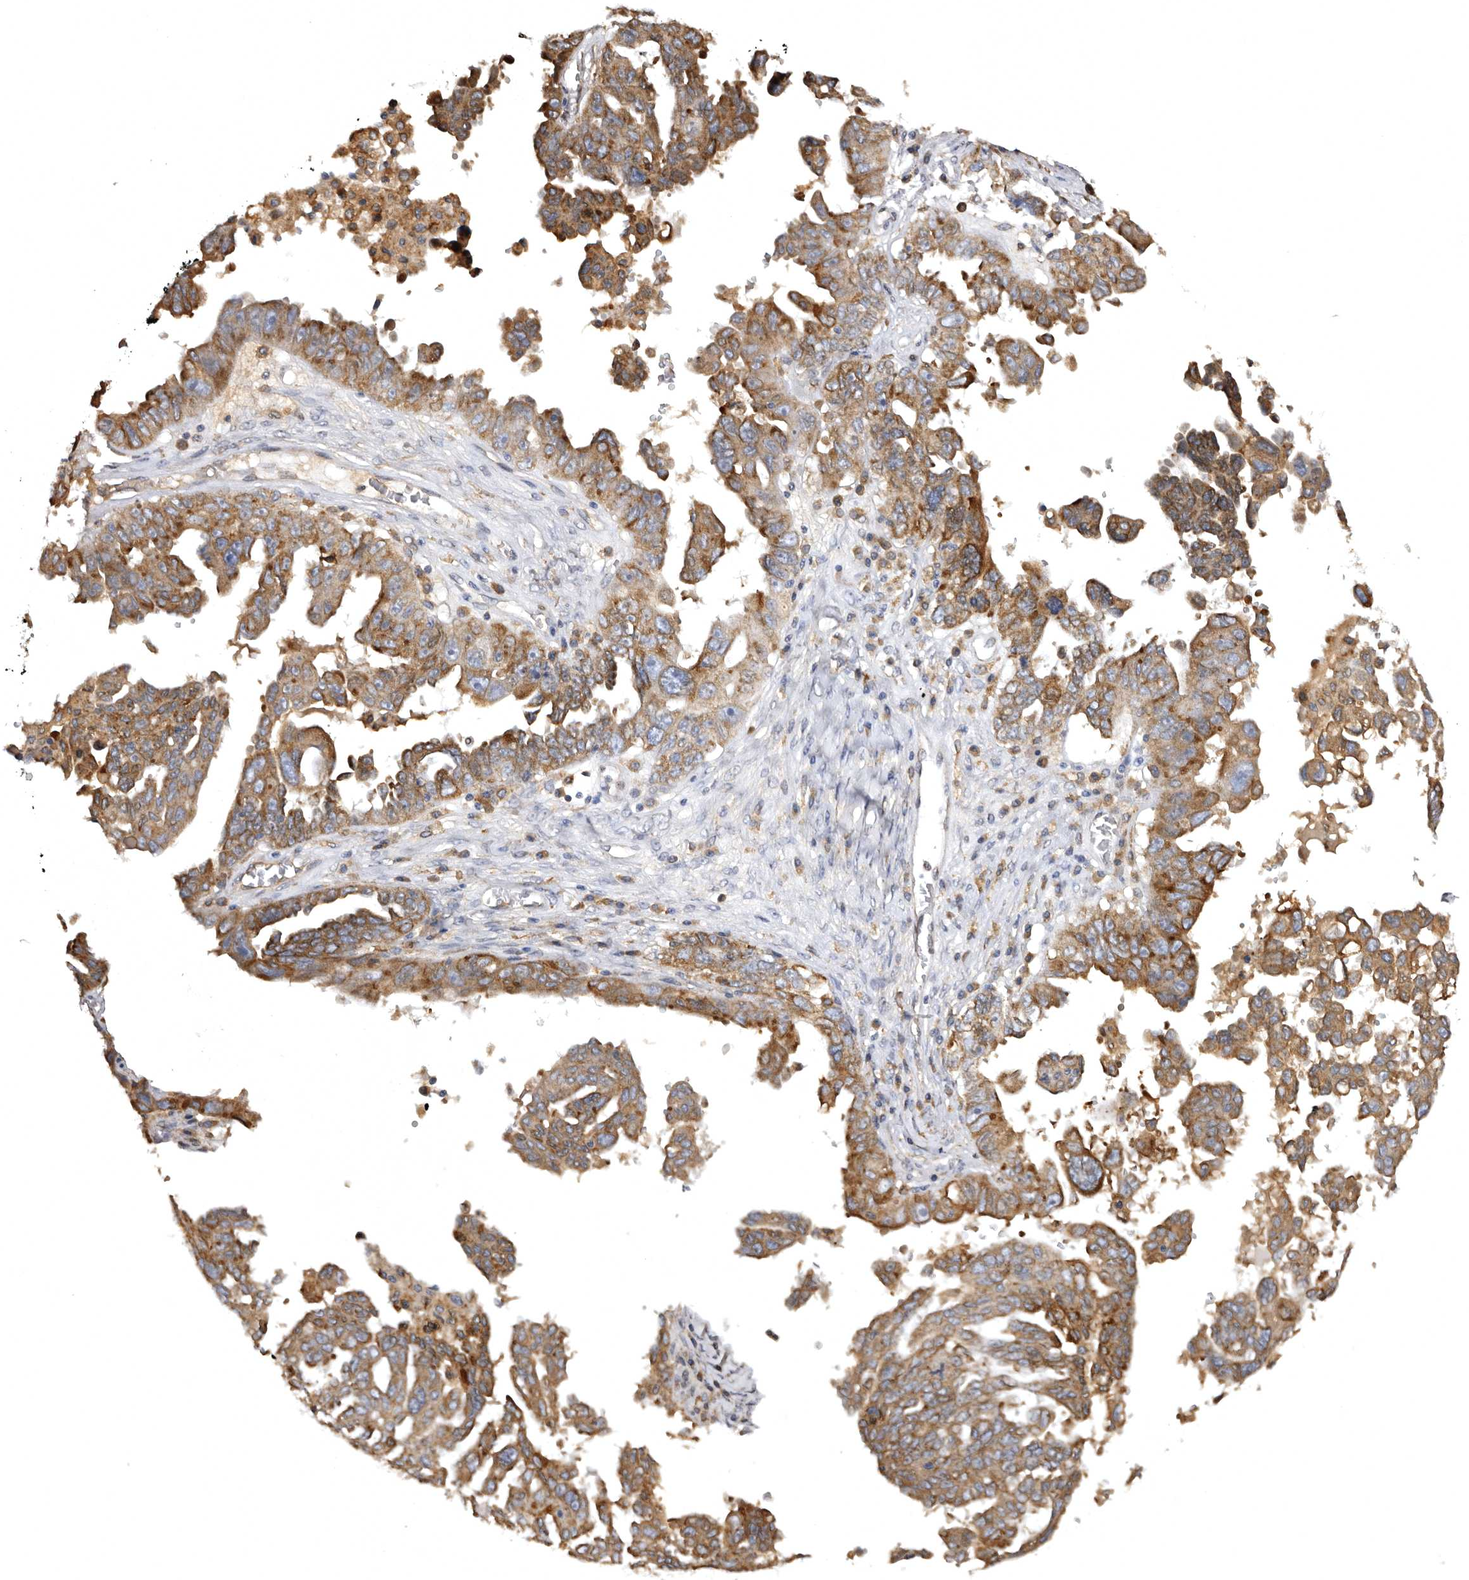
{"staining": {"intensity": "moderate", "quantity": "25%-75%", "location": "cytoplasmic/membranous"}, "tissue": "ovarian cancer", "cell_type": "Tumor cells", "image_type": "cancer", "snomed": [{"axis": "morphology", "description": "Carcinoma, endometroid"}, {"axis": "topography", "description": "Ovary"}], "caption": "IHC (DAB) staining of human ovarian cancer exhibits moderate cytoplasmic/membranous protein staining in approximately 25%-75% of tumor cells.", "gene": "INKA2", "patient": {"sex": "female", "age": 62}}